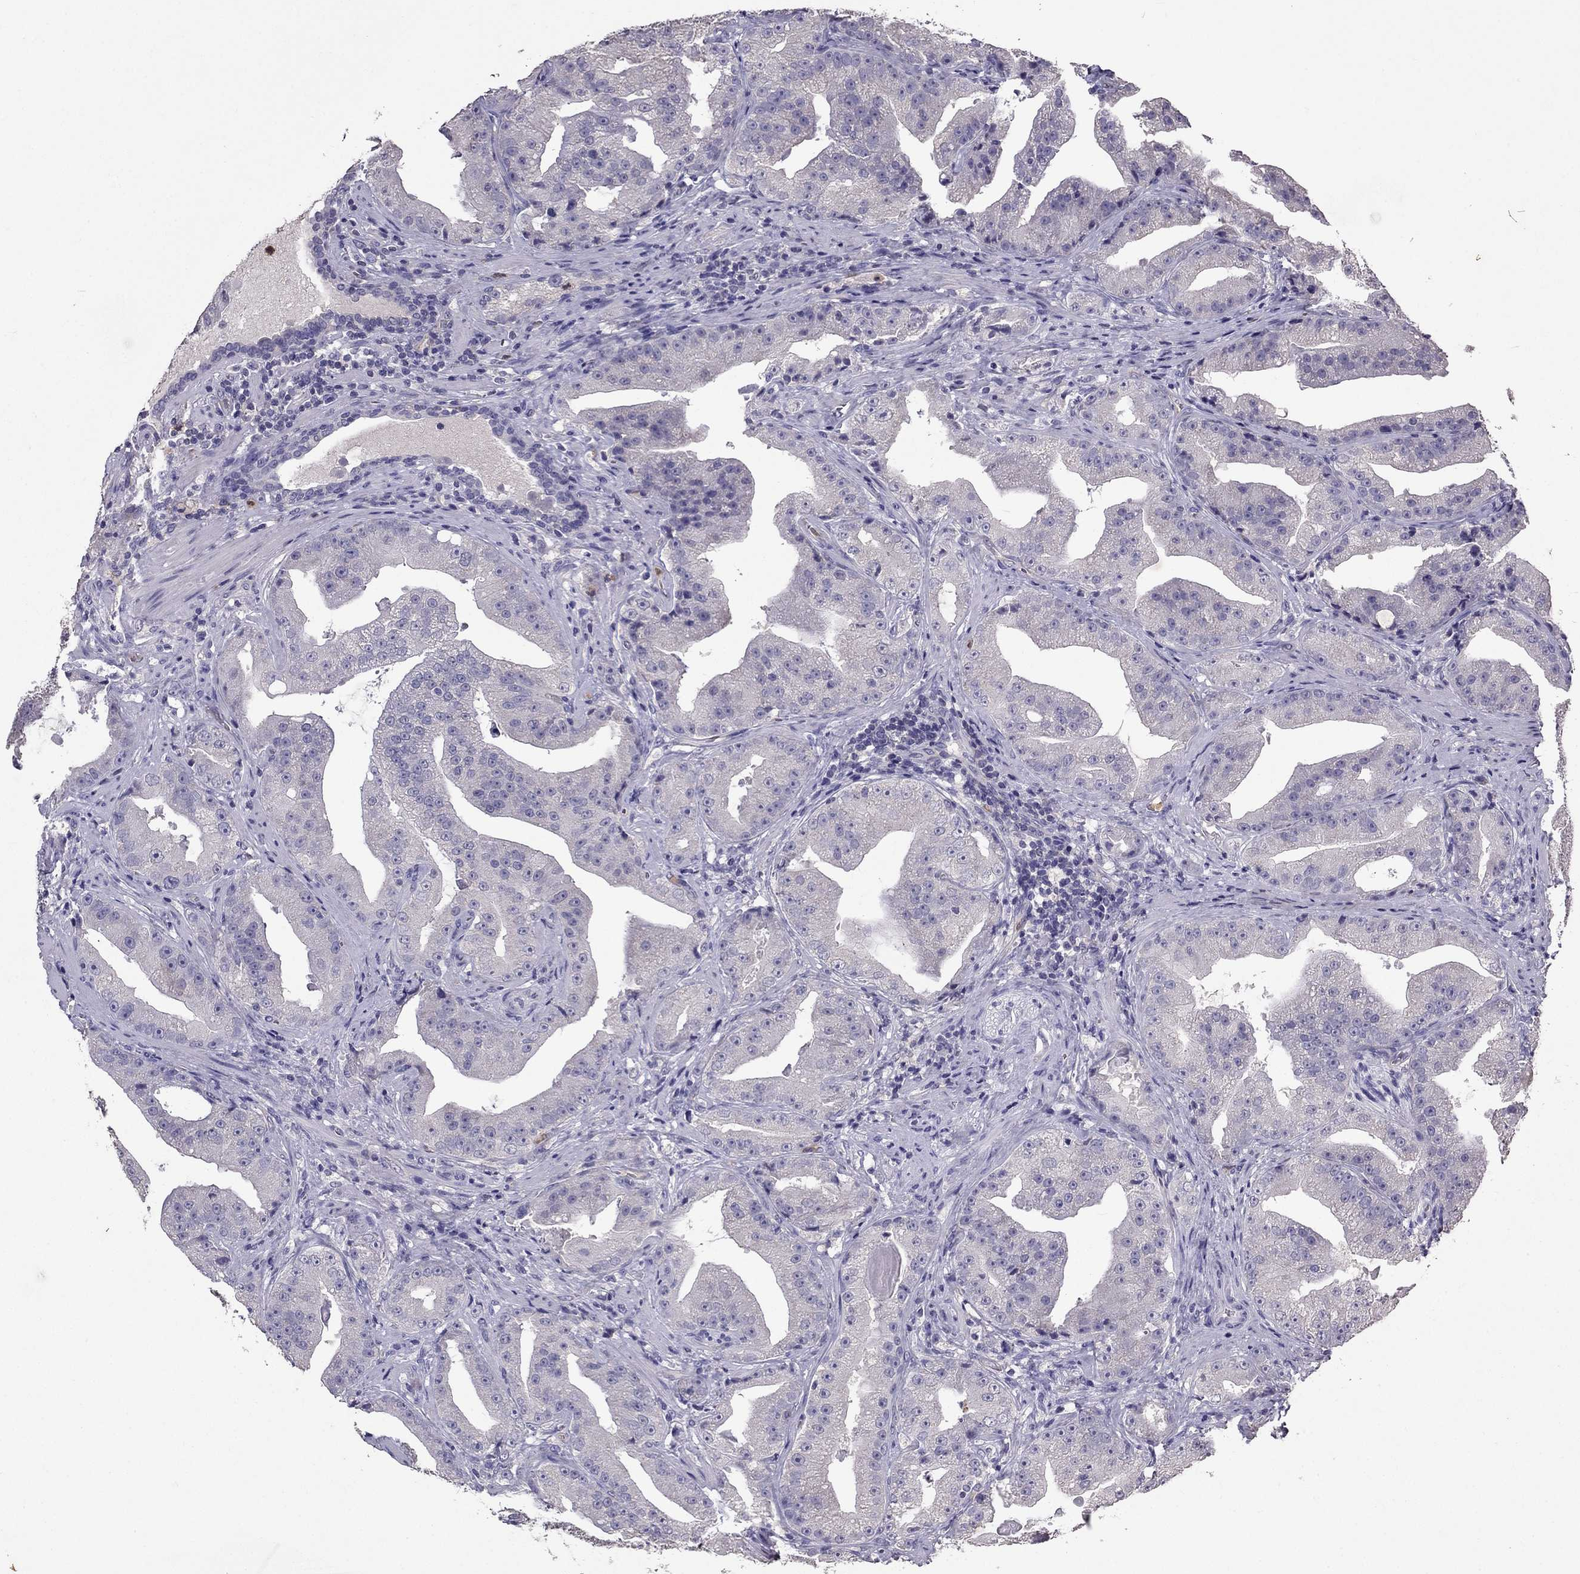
{"staining": {"intensity": "negative", "quantity": "none", "location": "none"}, "tissue": "prostate cancer", "cell_type": "Tumor cells", "image_type": "cancer", "snomed": [{"axis": "morphology", "description": "Adenocarcinoma, Low grade"}, {"axis": "topography", "description": "Prostate"}], "caption": "Immunohistochemical staining of prostate low-grade adenocarcinoma reveals no significant positivity in tumor cells.", "gene": "RFLNB", "patient": {"sex": "male", "age": 62}}